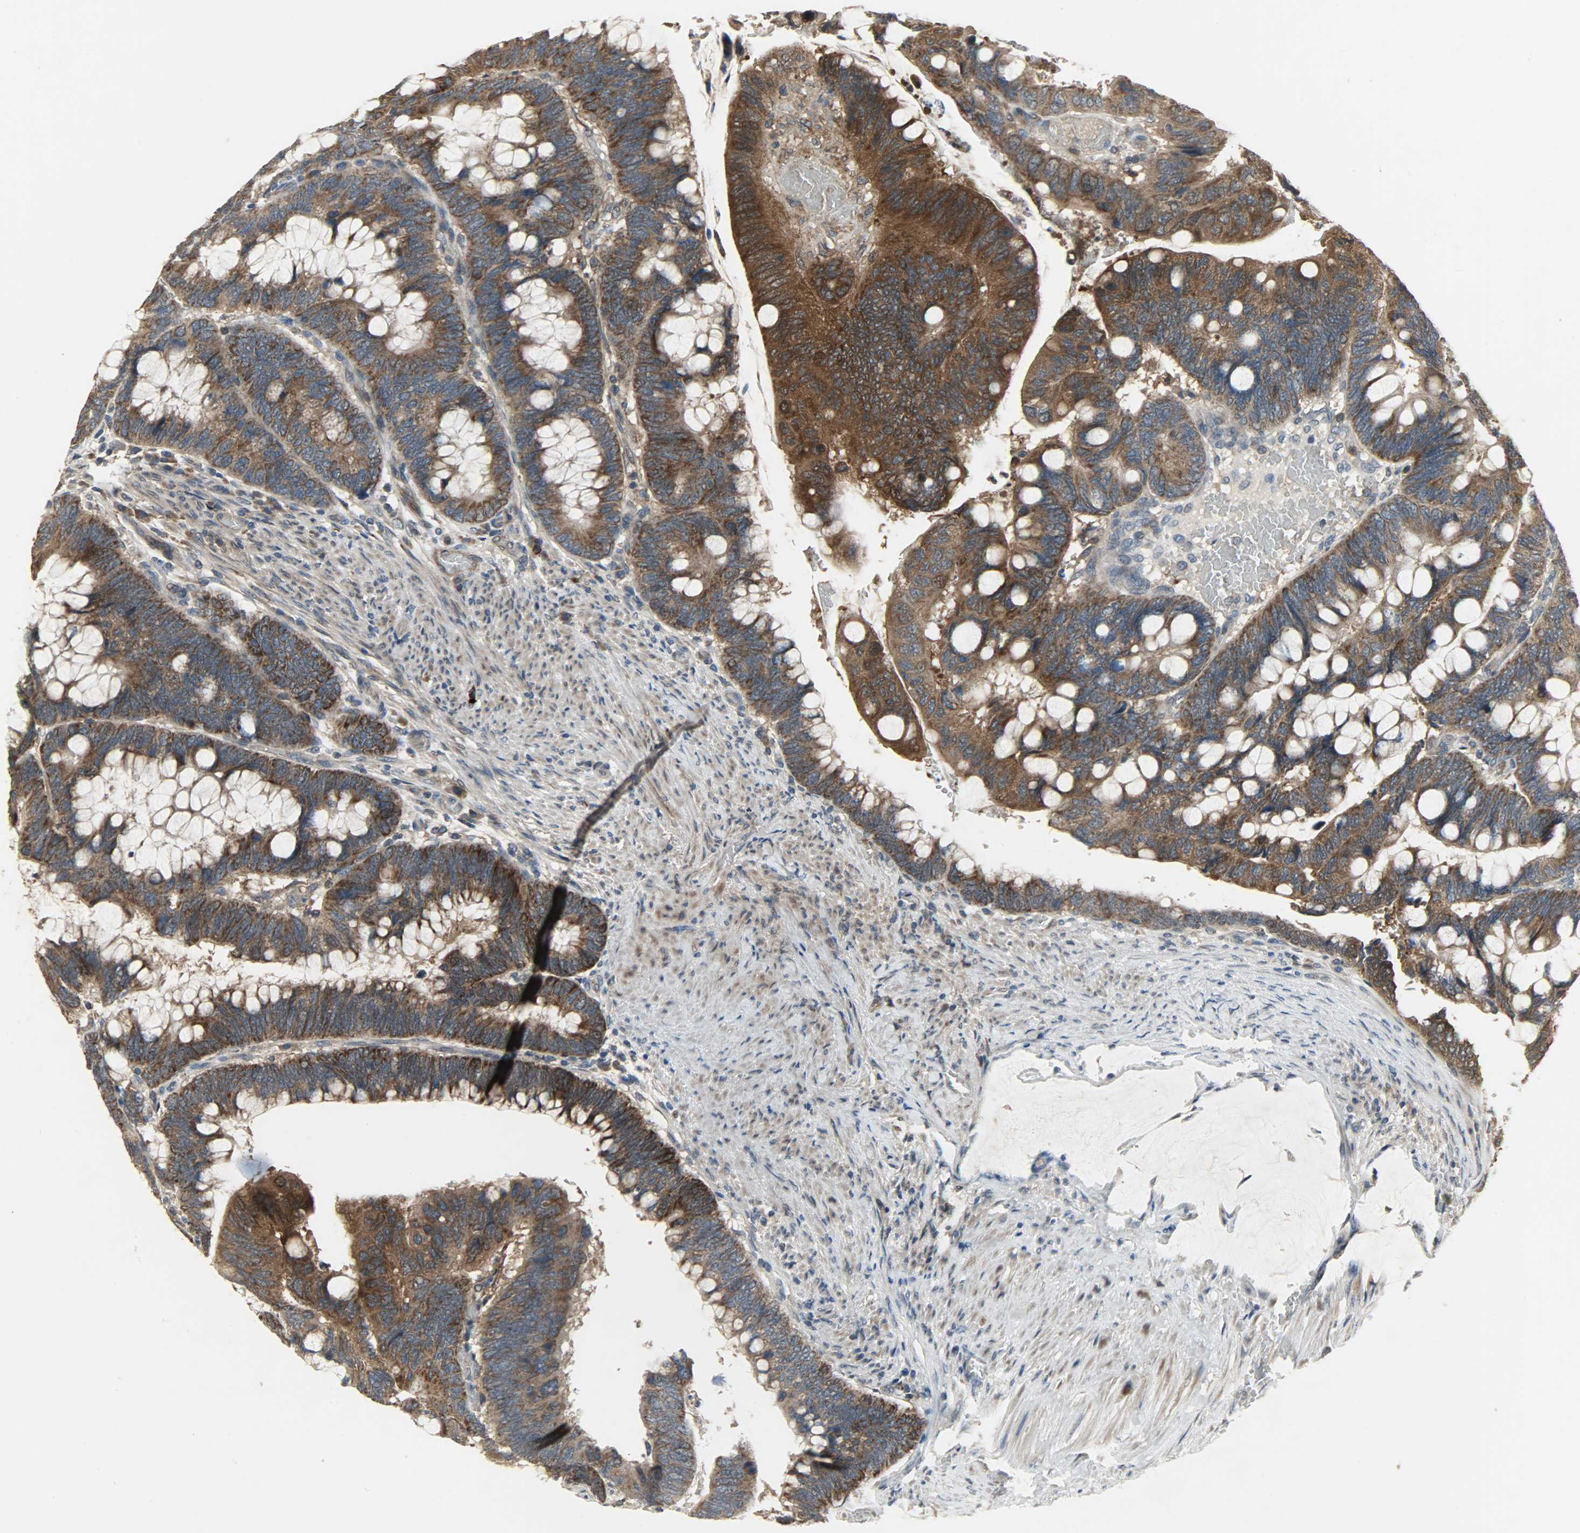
{"staining": {"intensity": "strong", "quantity": ">75%", "location": "cytoplasmic/membranous"}, "tissue": "colorectal cancer", "cell_type": "Tumor cells", "image_type": "cancer", "snomed": [{"axis": "morphology", "description": "Normal tissue, NOS"}, {"axis": "morphology", "description": "Adenocarcinoma, NOS"}, {"axis": "topography", "description": "Rectum"}], "caption": "IHC of colorectal cancer (adenocarcinoma) demonstrates high levels of strong cytoplasmic/membranous staining in approximately >75% of tumor cells. (DAB IHC with brightfield microscopy, high magnification).", "gene": "AMT", "patient": {"sex": "male", "age": 92}}